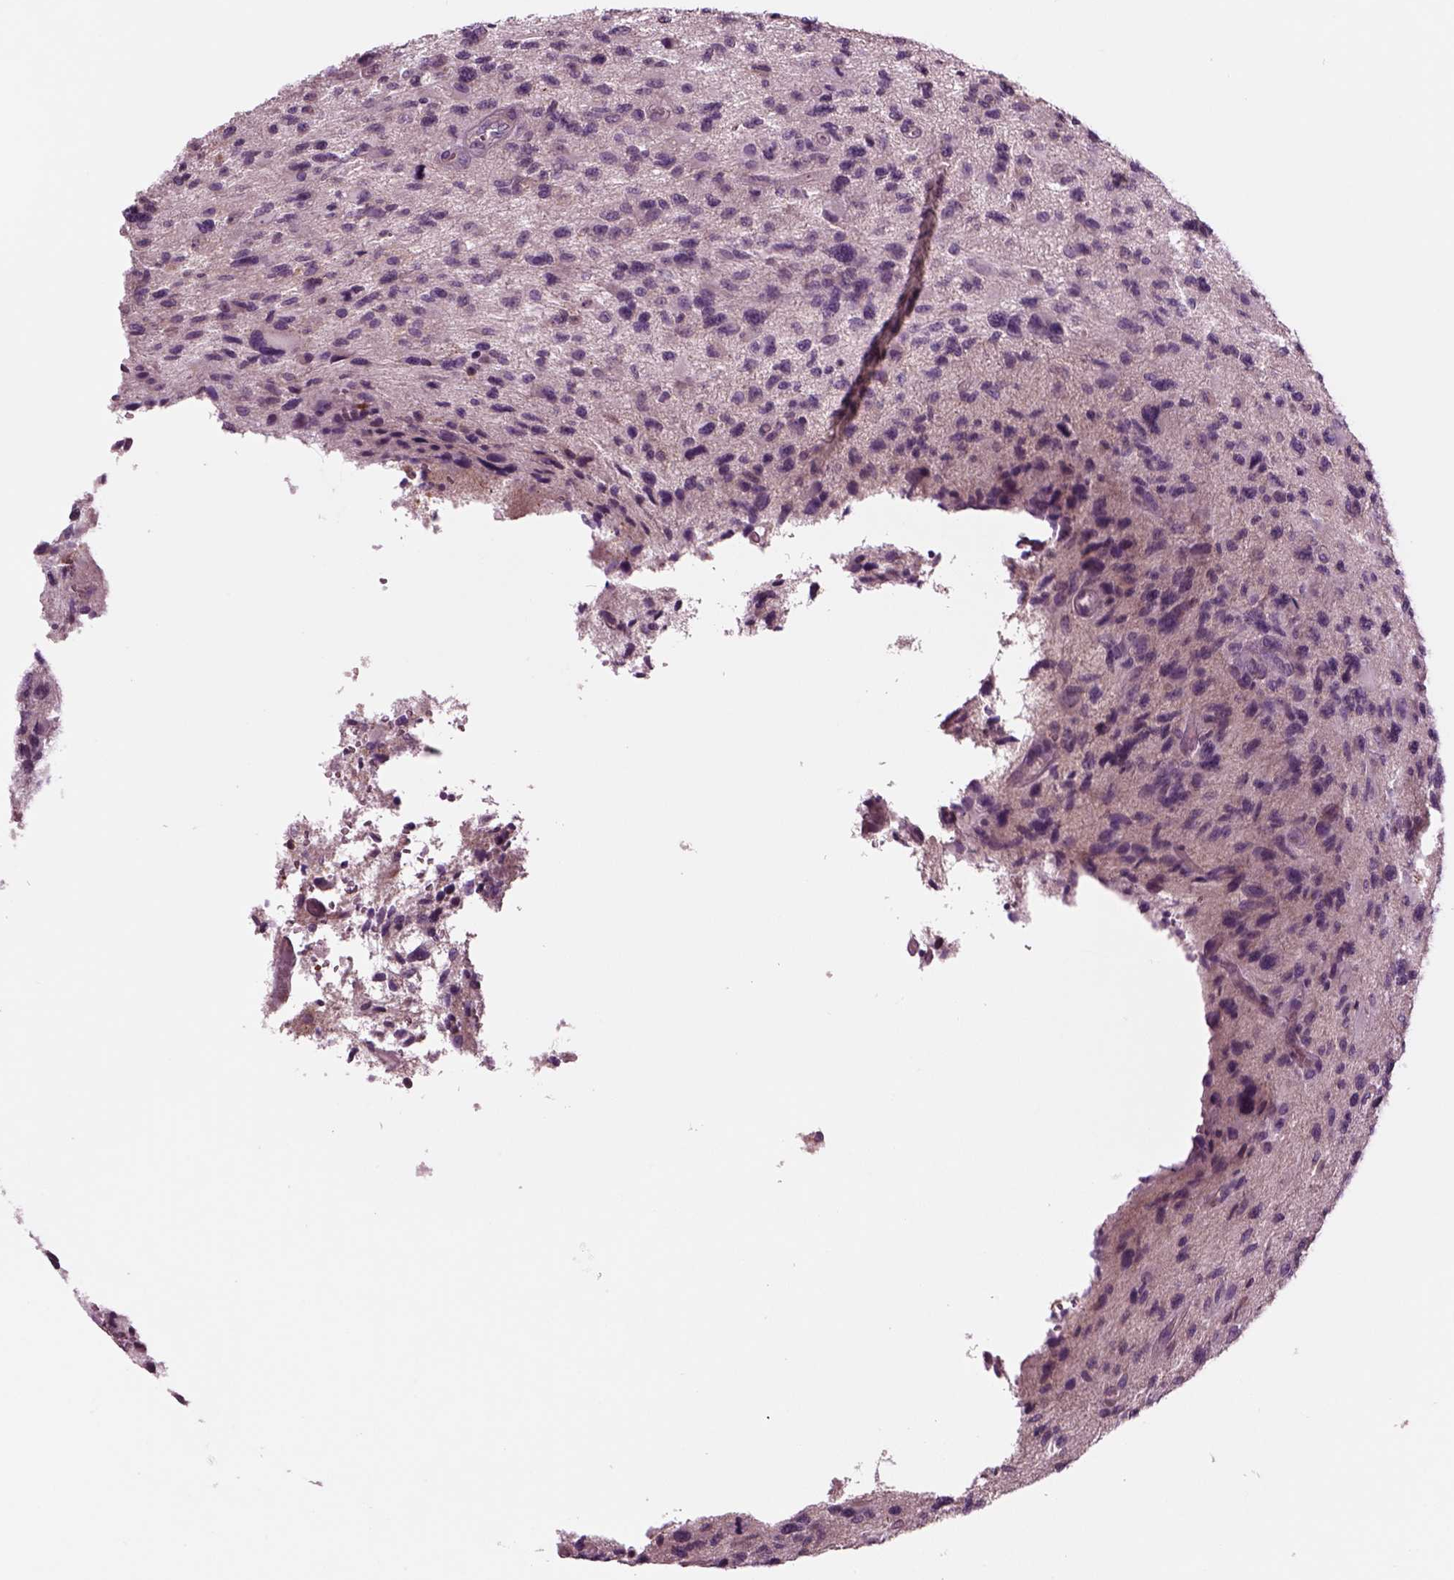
{"staining": {"intensity": "negative", "quantity": "none", "location": "none"}, "tissue": "glioma", "cell_type": "Tumor cells", "image_type": "cancer", "snomed": [{"axis": "morphology", "description": "Glioma, malignant, NOS"}, {"axis": "morphology", "description": "Glioma, malignant, High grade"}, {"axis": "topography", "description": "Brain"}], "caption": "A high-resolution image shows IHC staining of glioma, which demonstrates no significant expression in tumor cells. (Stains: DAB (3,3'-diaminobenzidine) IHC with hematoxylin counter stain, Microscopy: brightfield microscopy at high magnification).", "gene": "SLC2A3", "patient": {"sex": "female", "age": 71}}